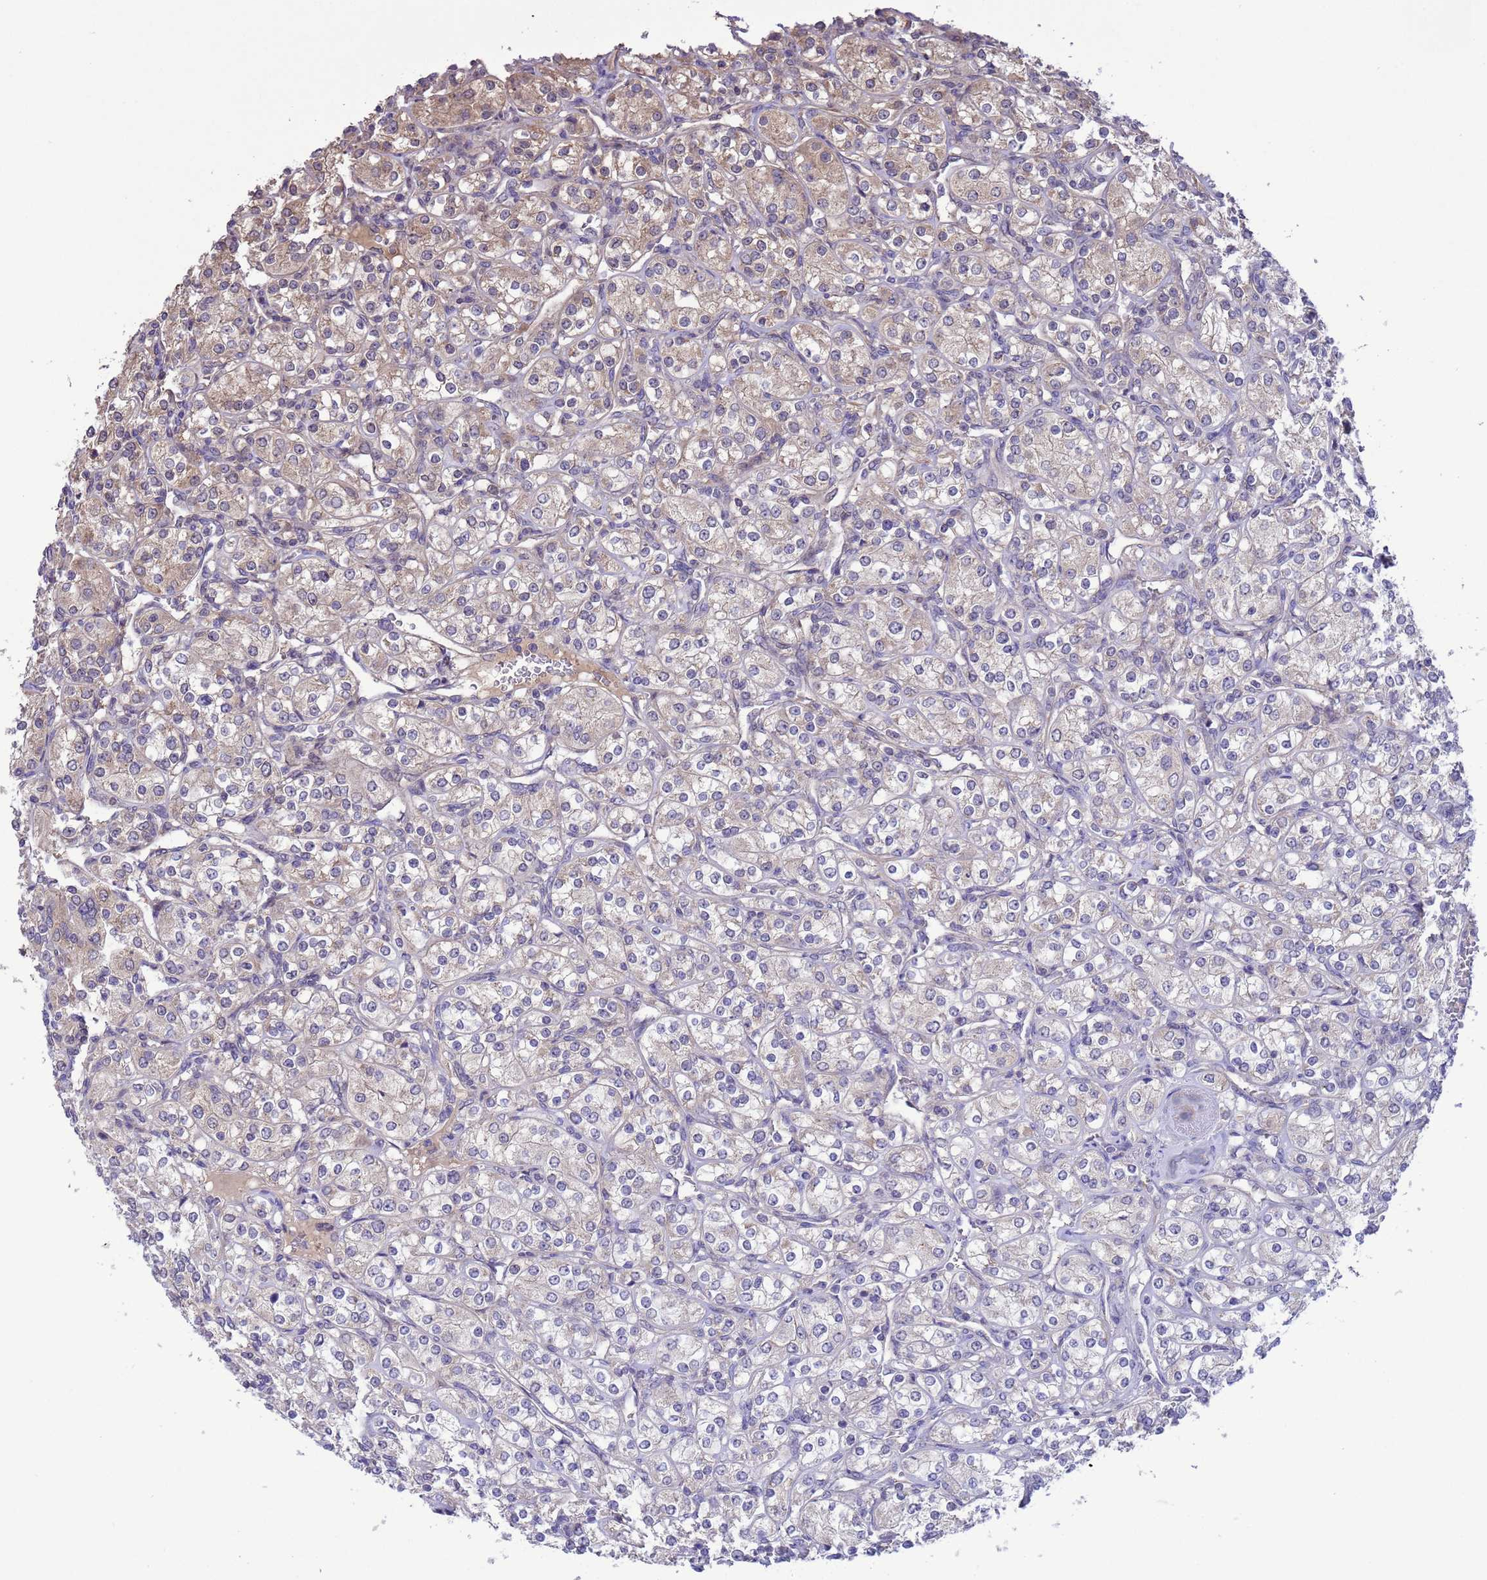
{"staining": {"intensity": "weak", "quantity": "<25%", "location": "cytoplasmic/membranous"}, "tissue": "renal cancer", "cell_type": "Tumor cells", "image_type": "cancer", "snomed": [{"axis": "morphology", "description": "Adenocarcinoma, NOS"}, {"axis": "topography", "description": "Kidney"}], "caption": "This is an IHC histopathology image of renal cancer. There is no expression in tumor cells.", "gene": "GJA10", "patient": {"sex": "male", "age": 77}}